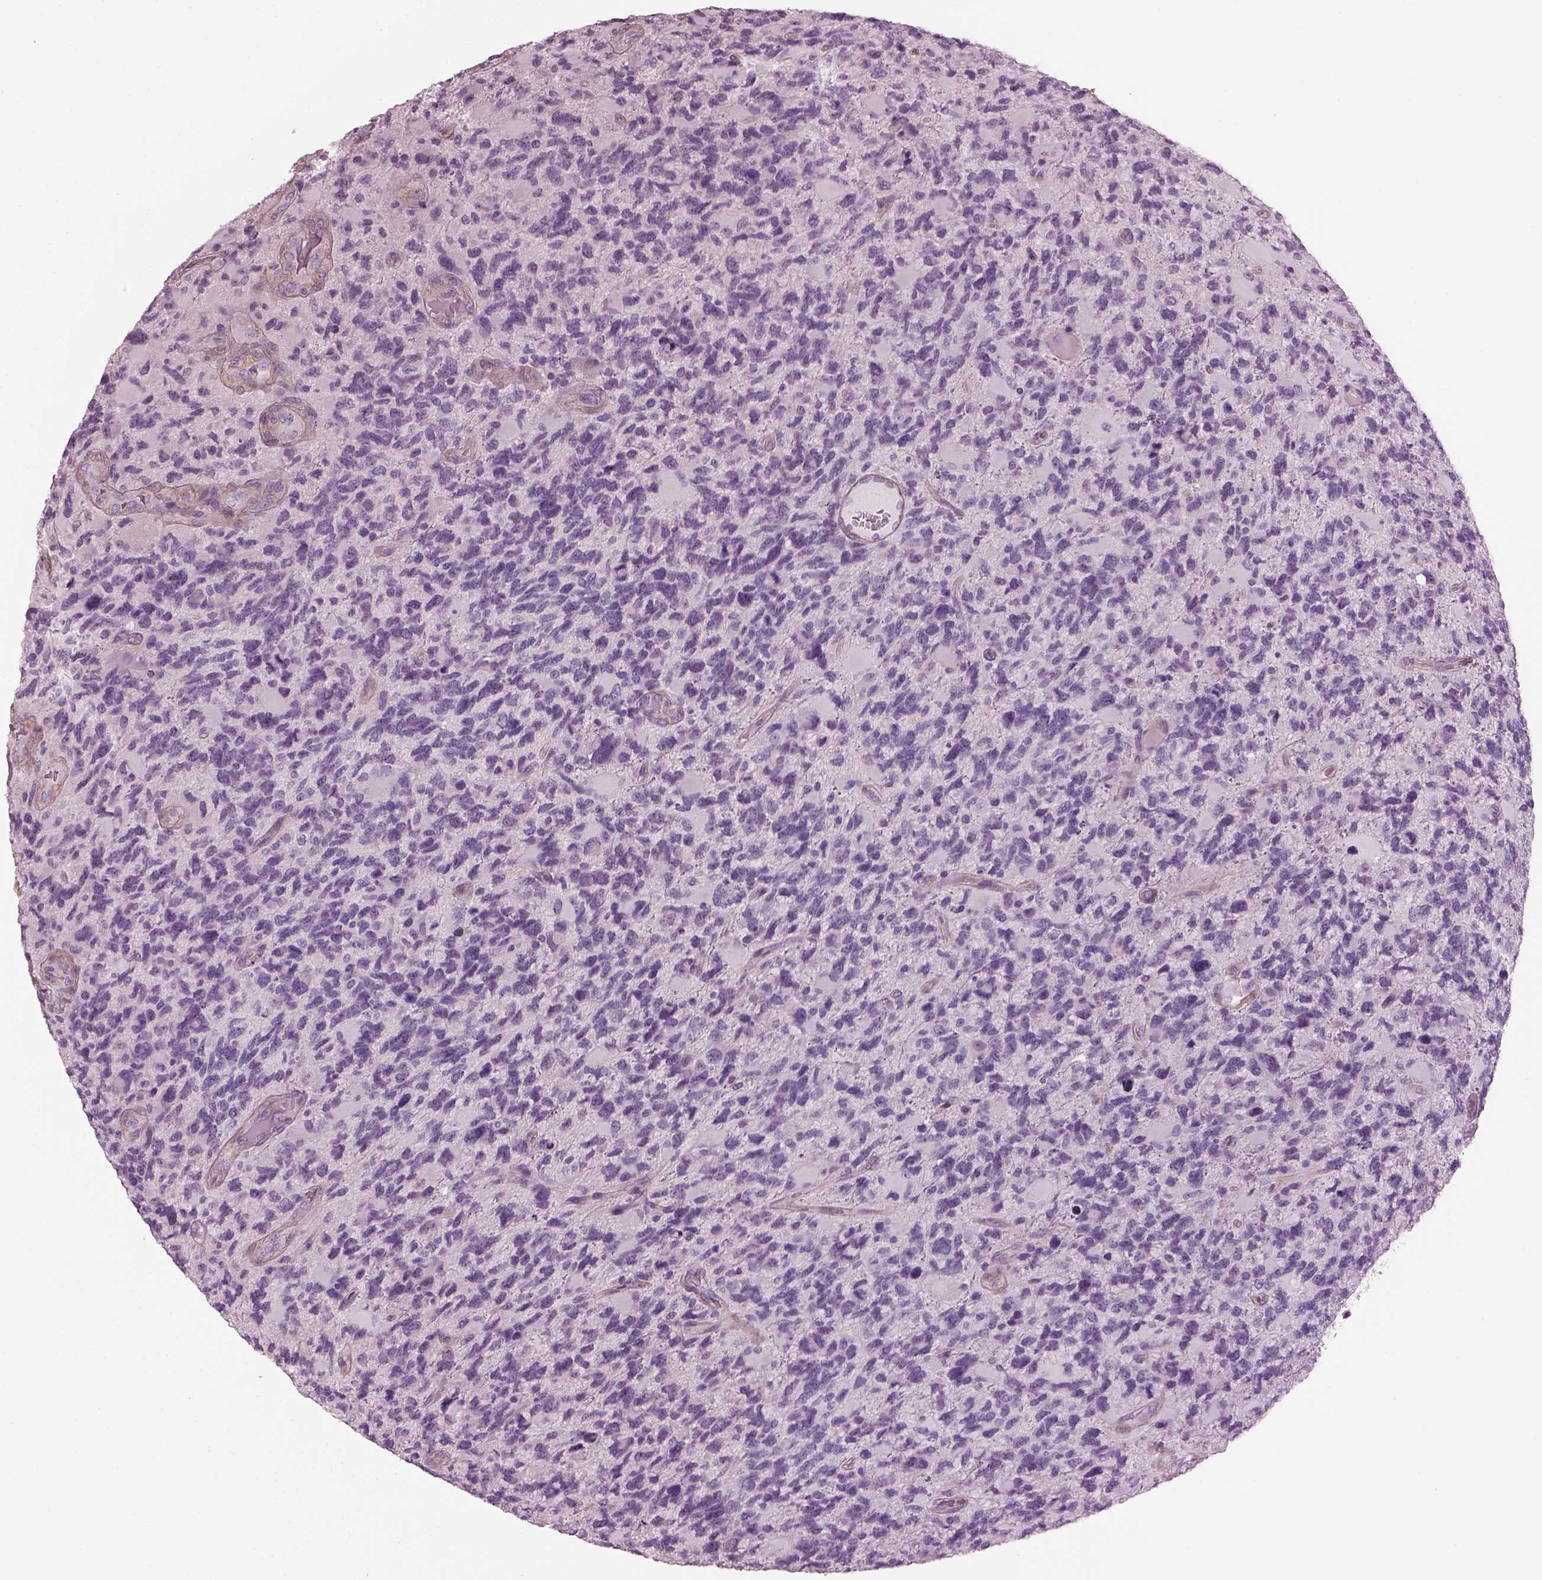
{"staining": {"intensity": "negative", "quantity": "none", "location": "none"}, "tissue": "glioma", "cell_type": "Tumor cells", "image_type": "cancer", "snomed": [{"axis": "morphology", "description": "Glioma, malignant, High grade"}, {"axis": "topography", "description": "Brain"}], "caption": "Image shows no significant protein expression in tumor cells of glioma.", "gene": "BFSP1", "patient": {"sex": "female", "age": 71}}